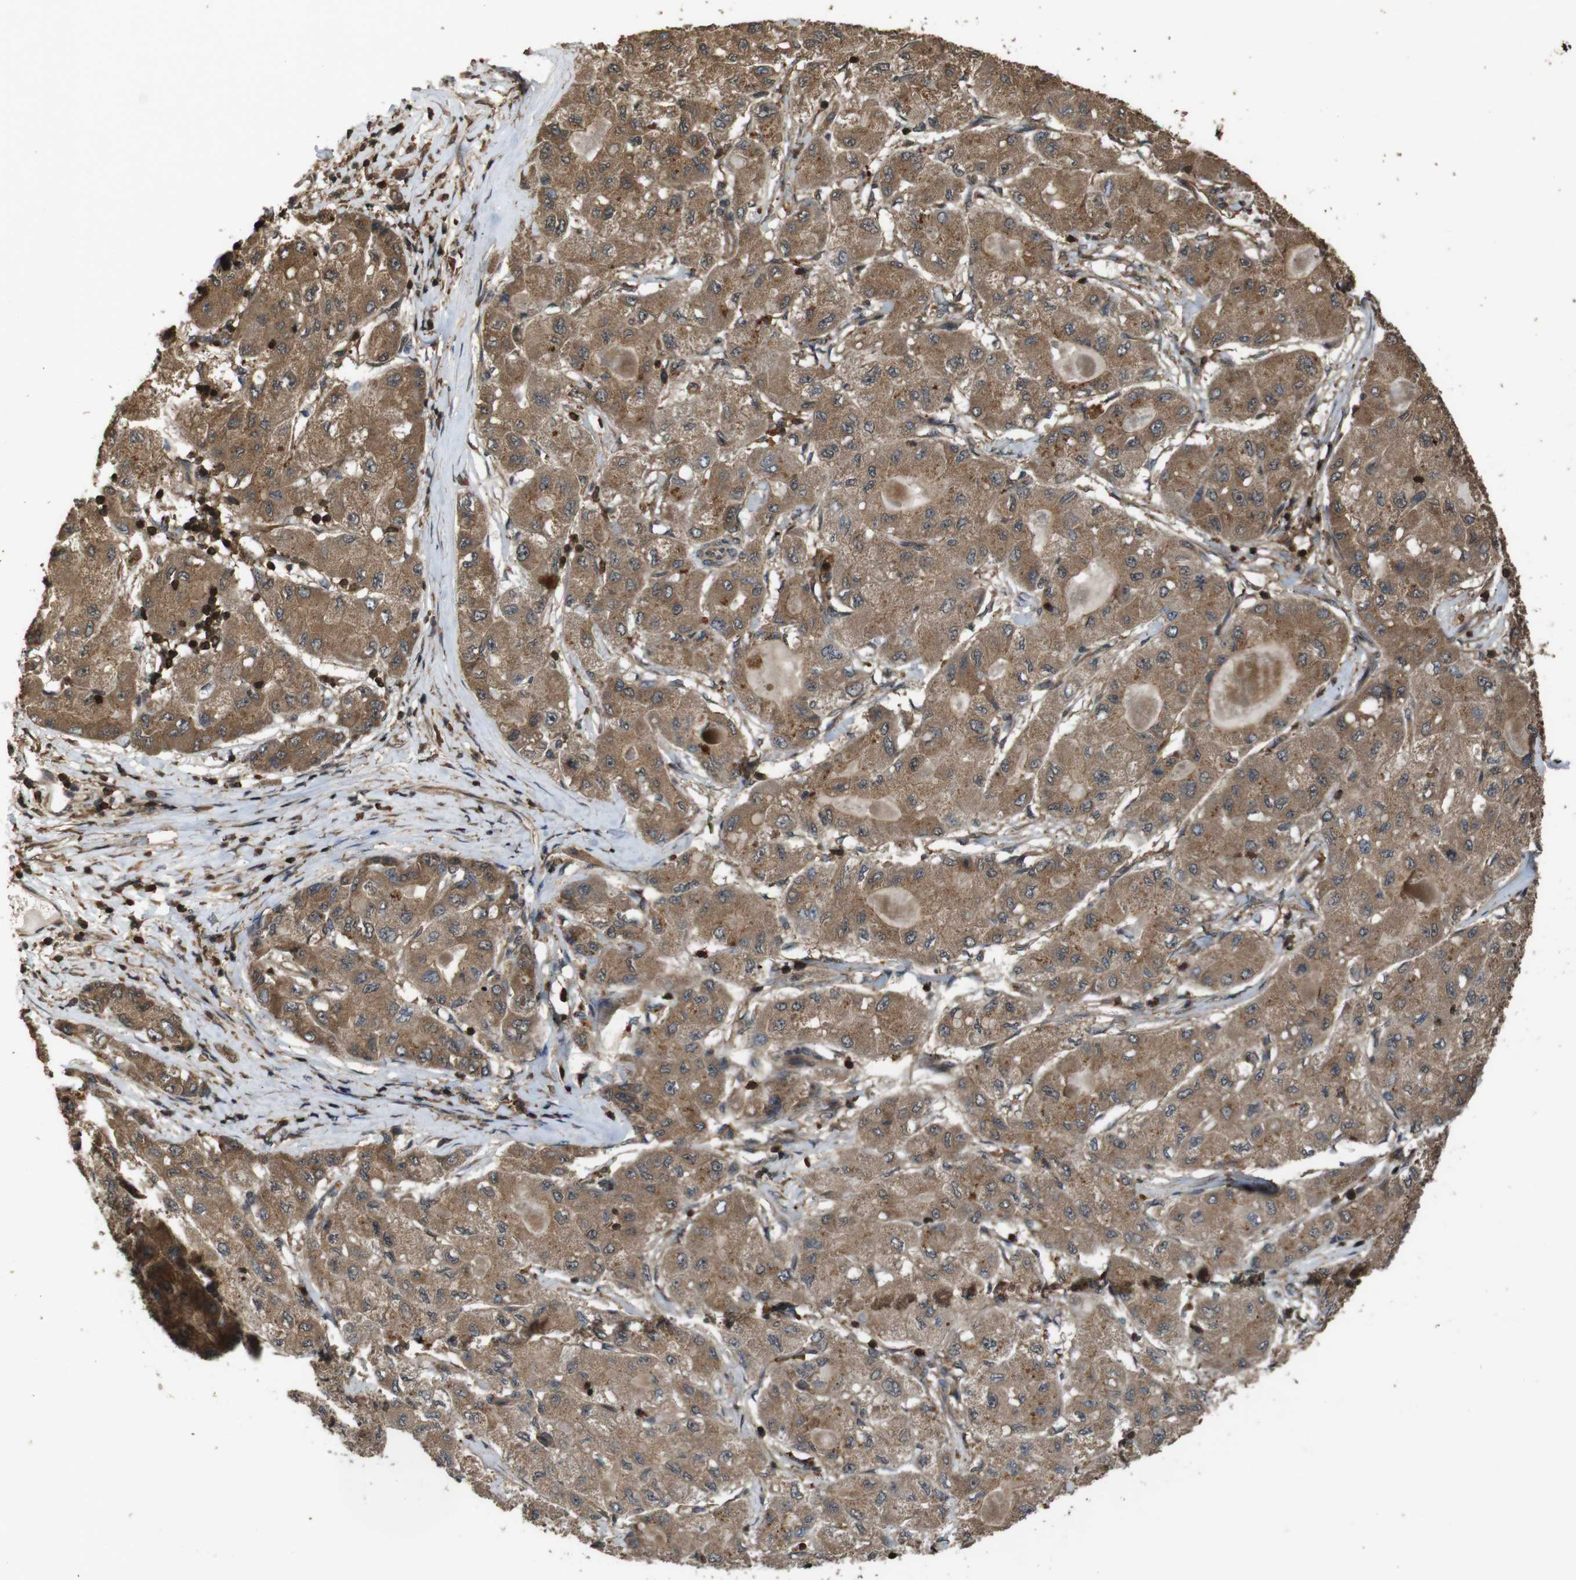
{"staining": {"intensity": "moderate", "quantity": ">75%", "location": "cytoplasmic/membranous"}, "tissue": "liver cancer", "cell_type": "Tumor cells", "image_type": "cancer", "snomed": [{"axis": "morphology", "description": "Carcinoma, Hepatocellular, NOS"}, {"axis": "topography", "description": "Liver"}], "caption": "Liver hepatocellular carcinoma was stained to show a protein in brown. There is medium levels of moderate cytoplasmic/membranous staining in about >75% of tumor cells.", "gene": "BAG4", "patient": {"sex": "male", "age": 80}}